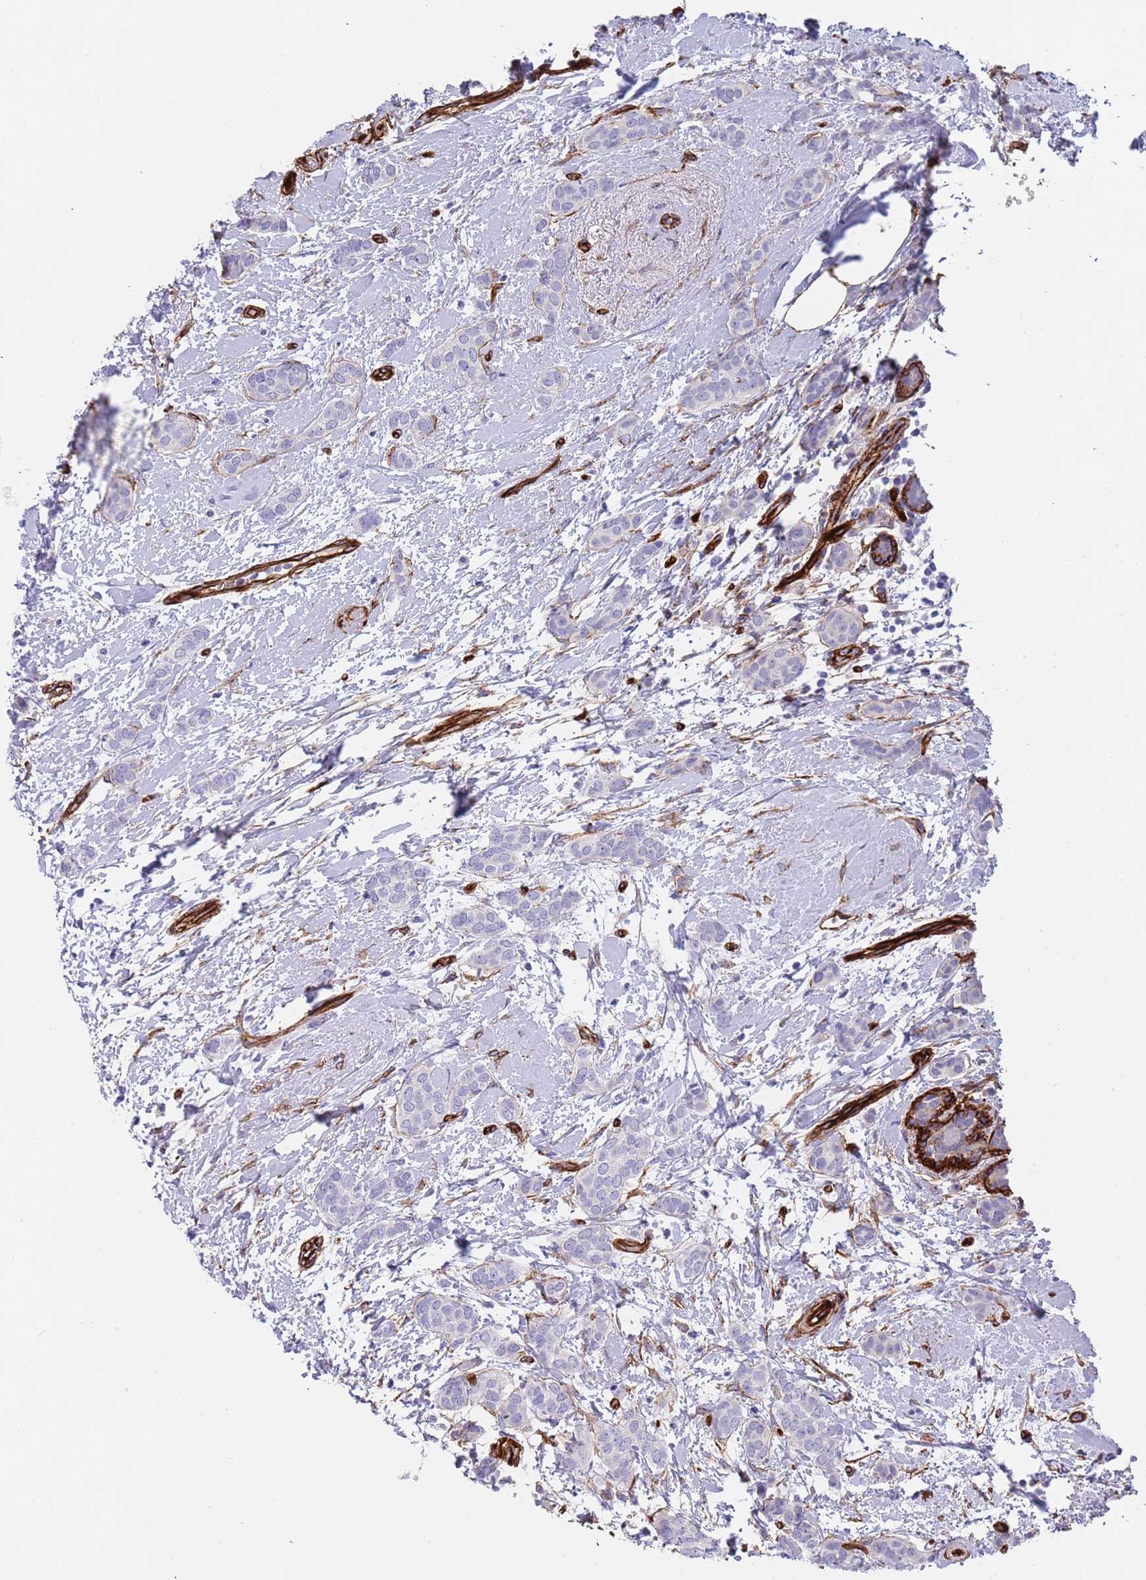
{"staining": {"intensity": "negative", "quantity": "none", "location": "none"}, "tissue": "breast cancer", "cell_type": "Tumor cells", "image_type": "cancer", "snomed": [{"axis": "morphology", "description": "Duct carcinoma"}, {"axis": "topography", "description": "Breast"}], "caption": "Tumor cells are negative for protein expression in human invasive ductal carcinoma (breast).", "gene": "CAV2", "patient": {"sex": "female", "age": 72}}